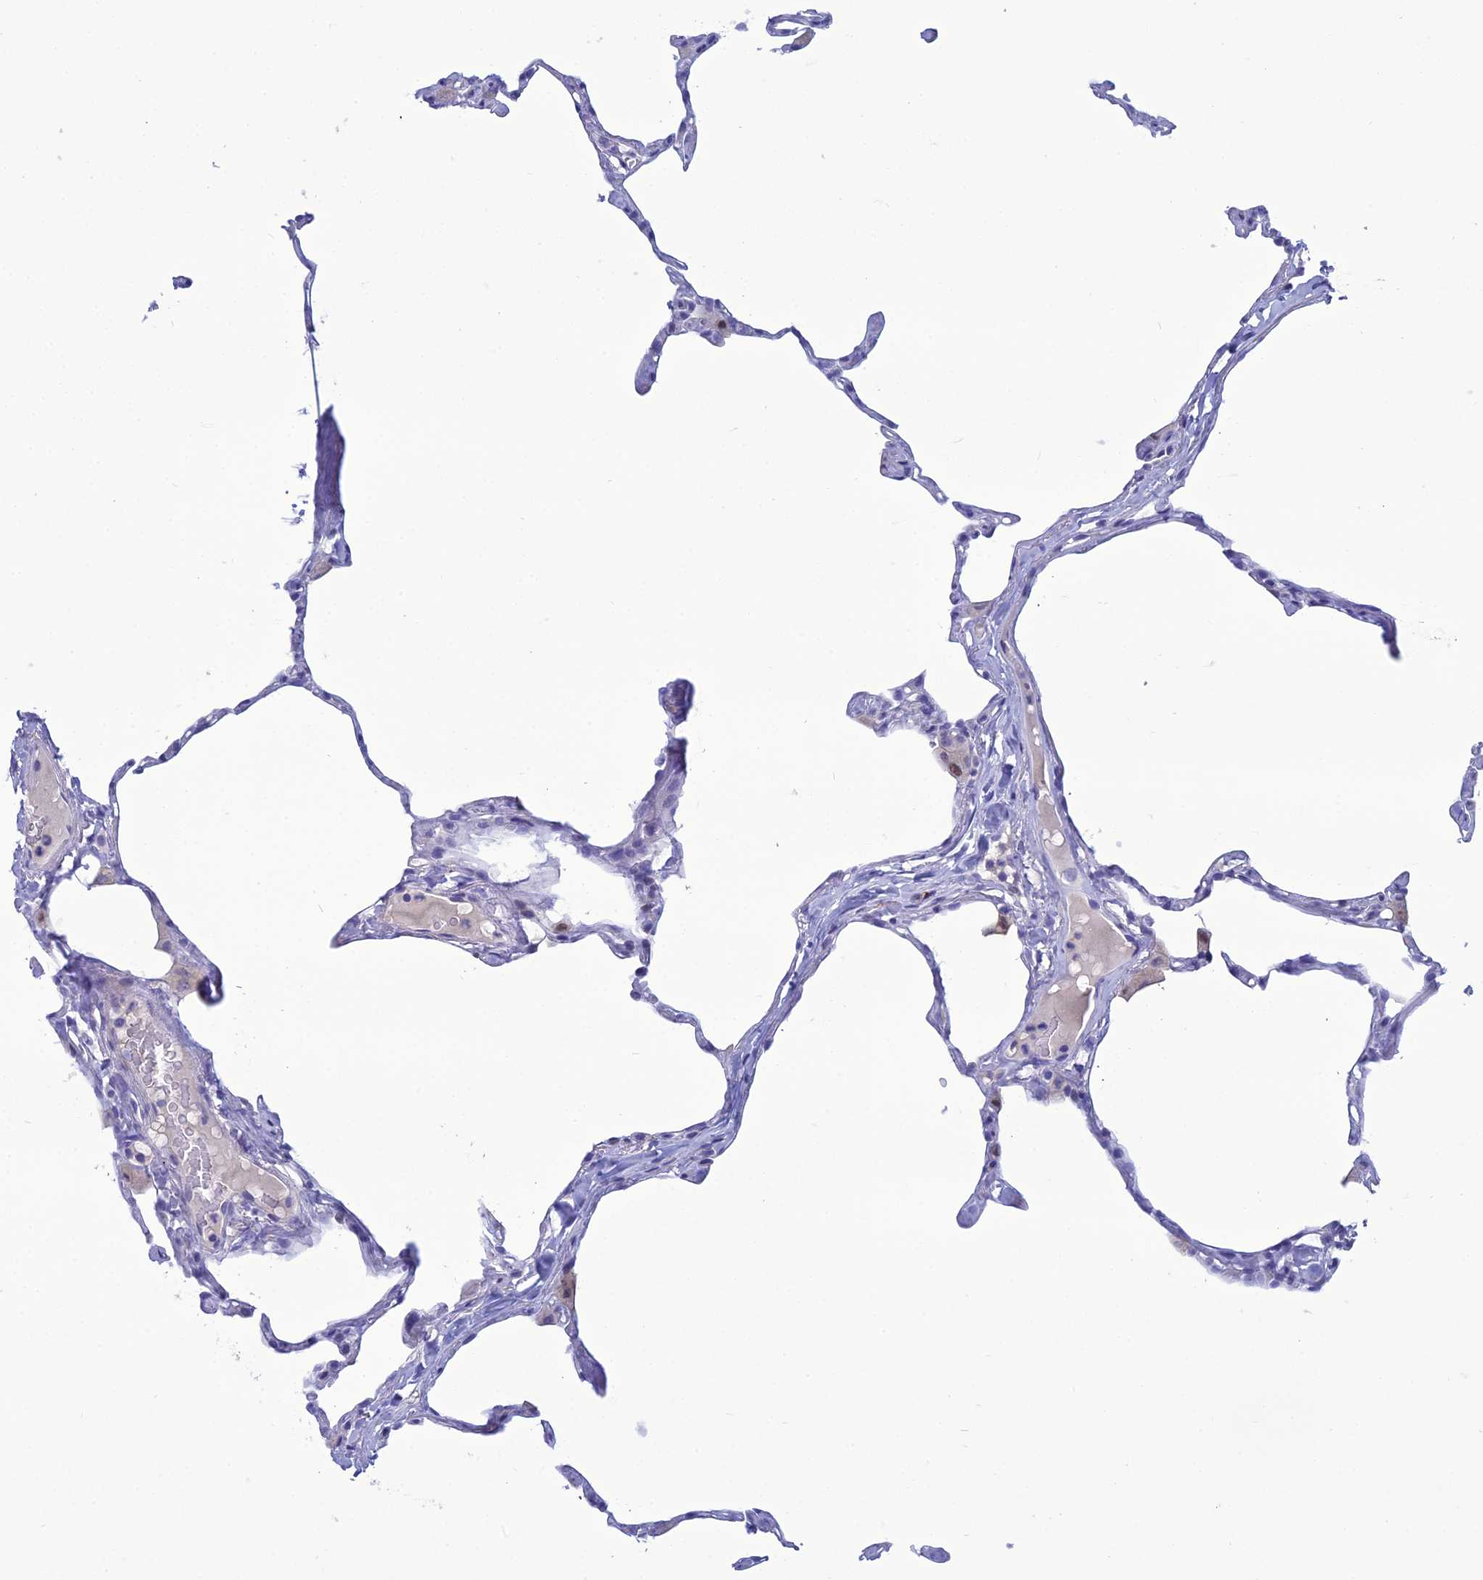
{"staining": {"intensity": "negative", "quantity": "none", "location": "none"}, "tissue": "lung", "cell_type": "Alveolar cells", "image_type": "normal", "snomed": [{"axis": "morphology", "description": "Normal tissue, NOS"}, {"axis": "topography", "description": "Lung"}], "caption": "A micrograph of human lung is negative for staining in alveolar cells. (DAB (3,3'-diaminobenzidine) IHC, high magnification).", "gene": "CRB2", "patient": {"sex": "male", "age": 65}}